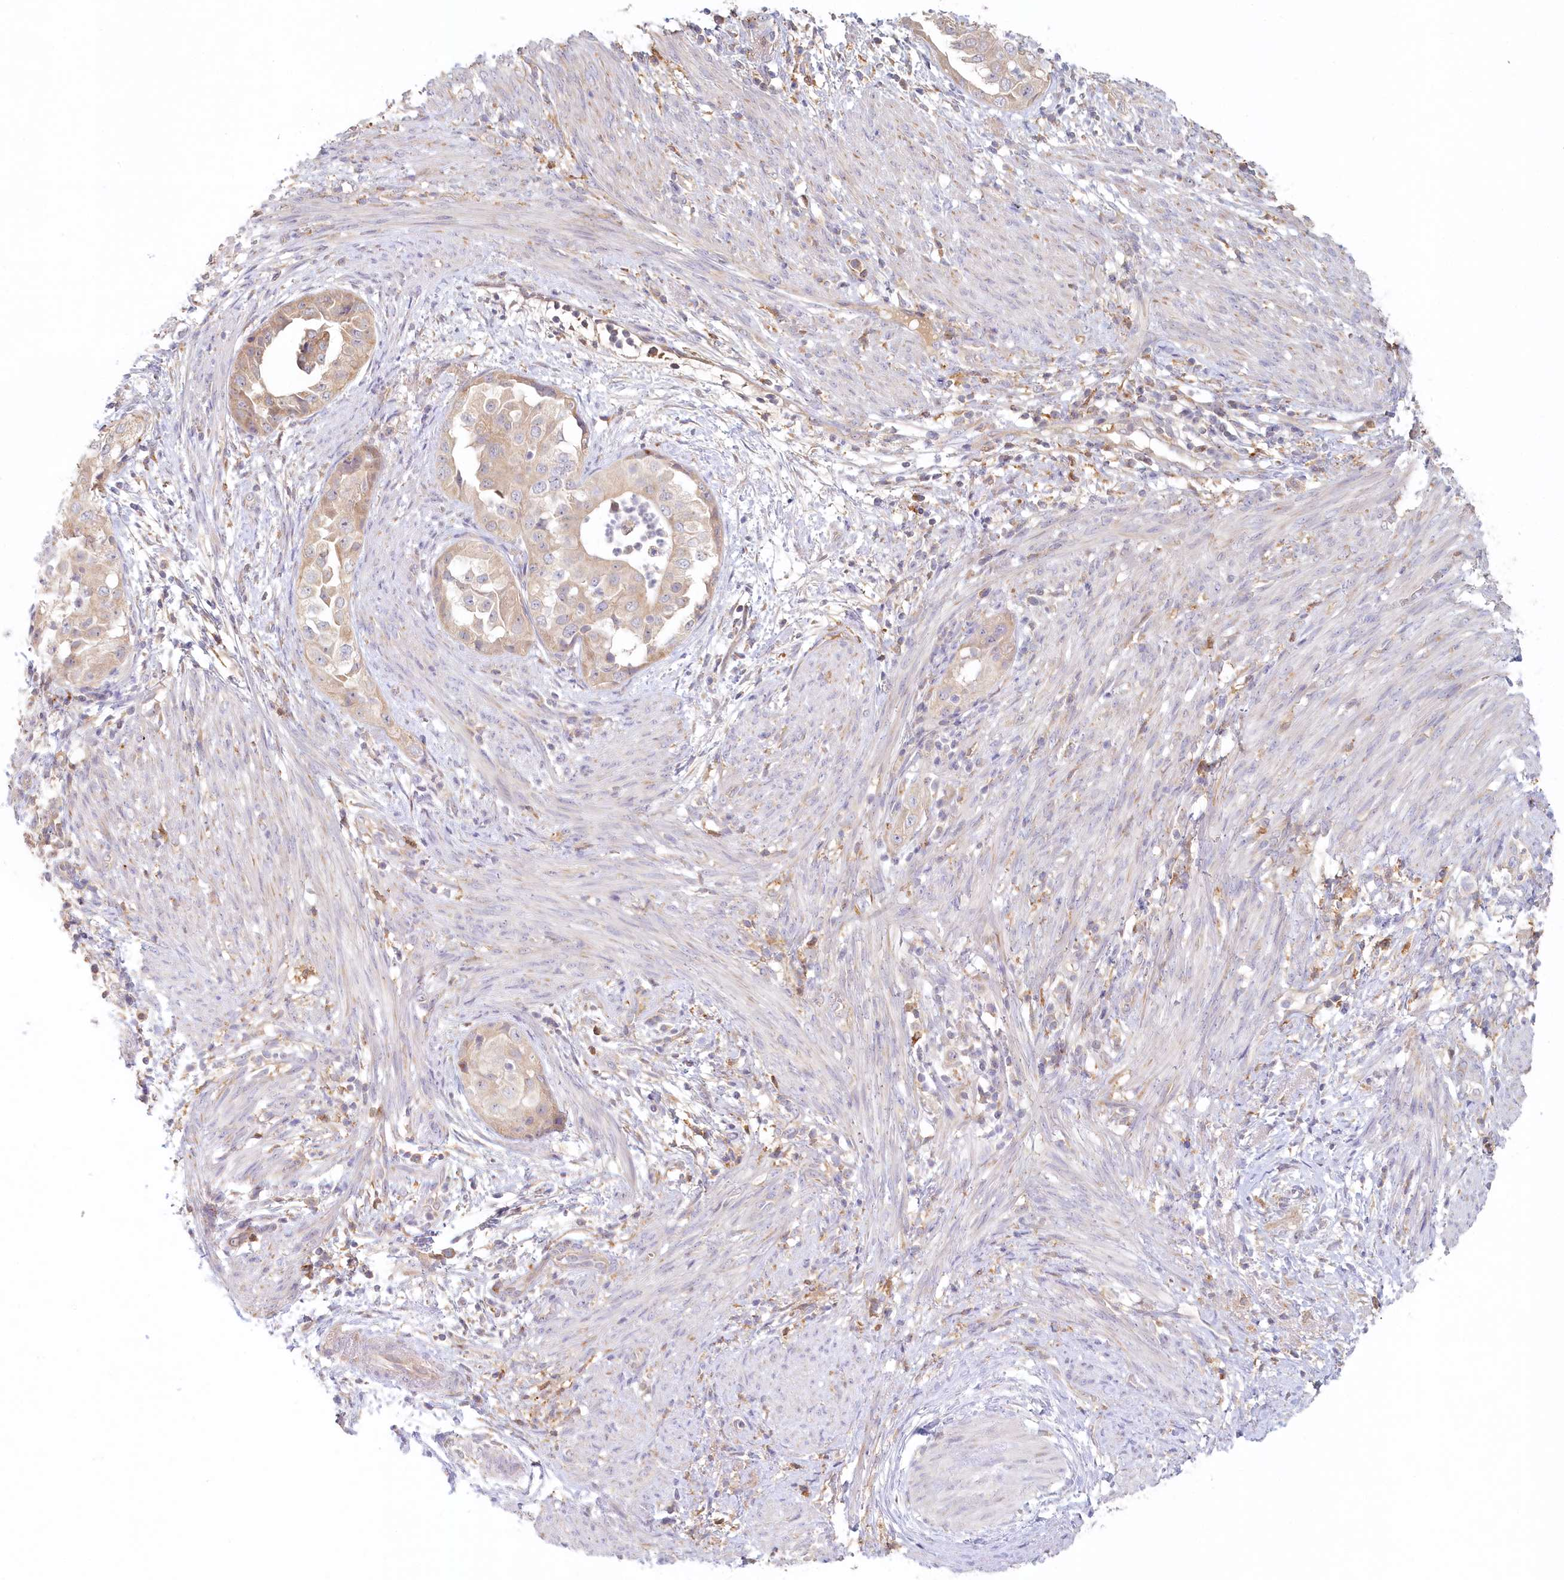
{"staining": {"intensity": "weak", "quantity": "25%-75%", "location": "cytoplasmic/membranous"}, "tissue": "endometrial cancer", "cell_type": "Tumor cells", "image_type": "cancer", "snomed": [{"axis": "morphology", "description": "Adenocarcinoma, NOS"}, {"axis": "topography", "description": "Endometrium"}], "caption": "This micrograph reveals endometrial cancer (adenocarcinoma) stained with immunohistochemistry to label a protein in brown. The cytoplasmic/membranous of tumor cells show weak positivity for the protein. Nuclei are counter-stained blue.", "gene": "VSIG1", "patient": {"sex": "female", "age": 85}}